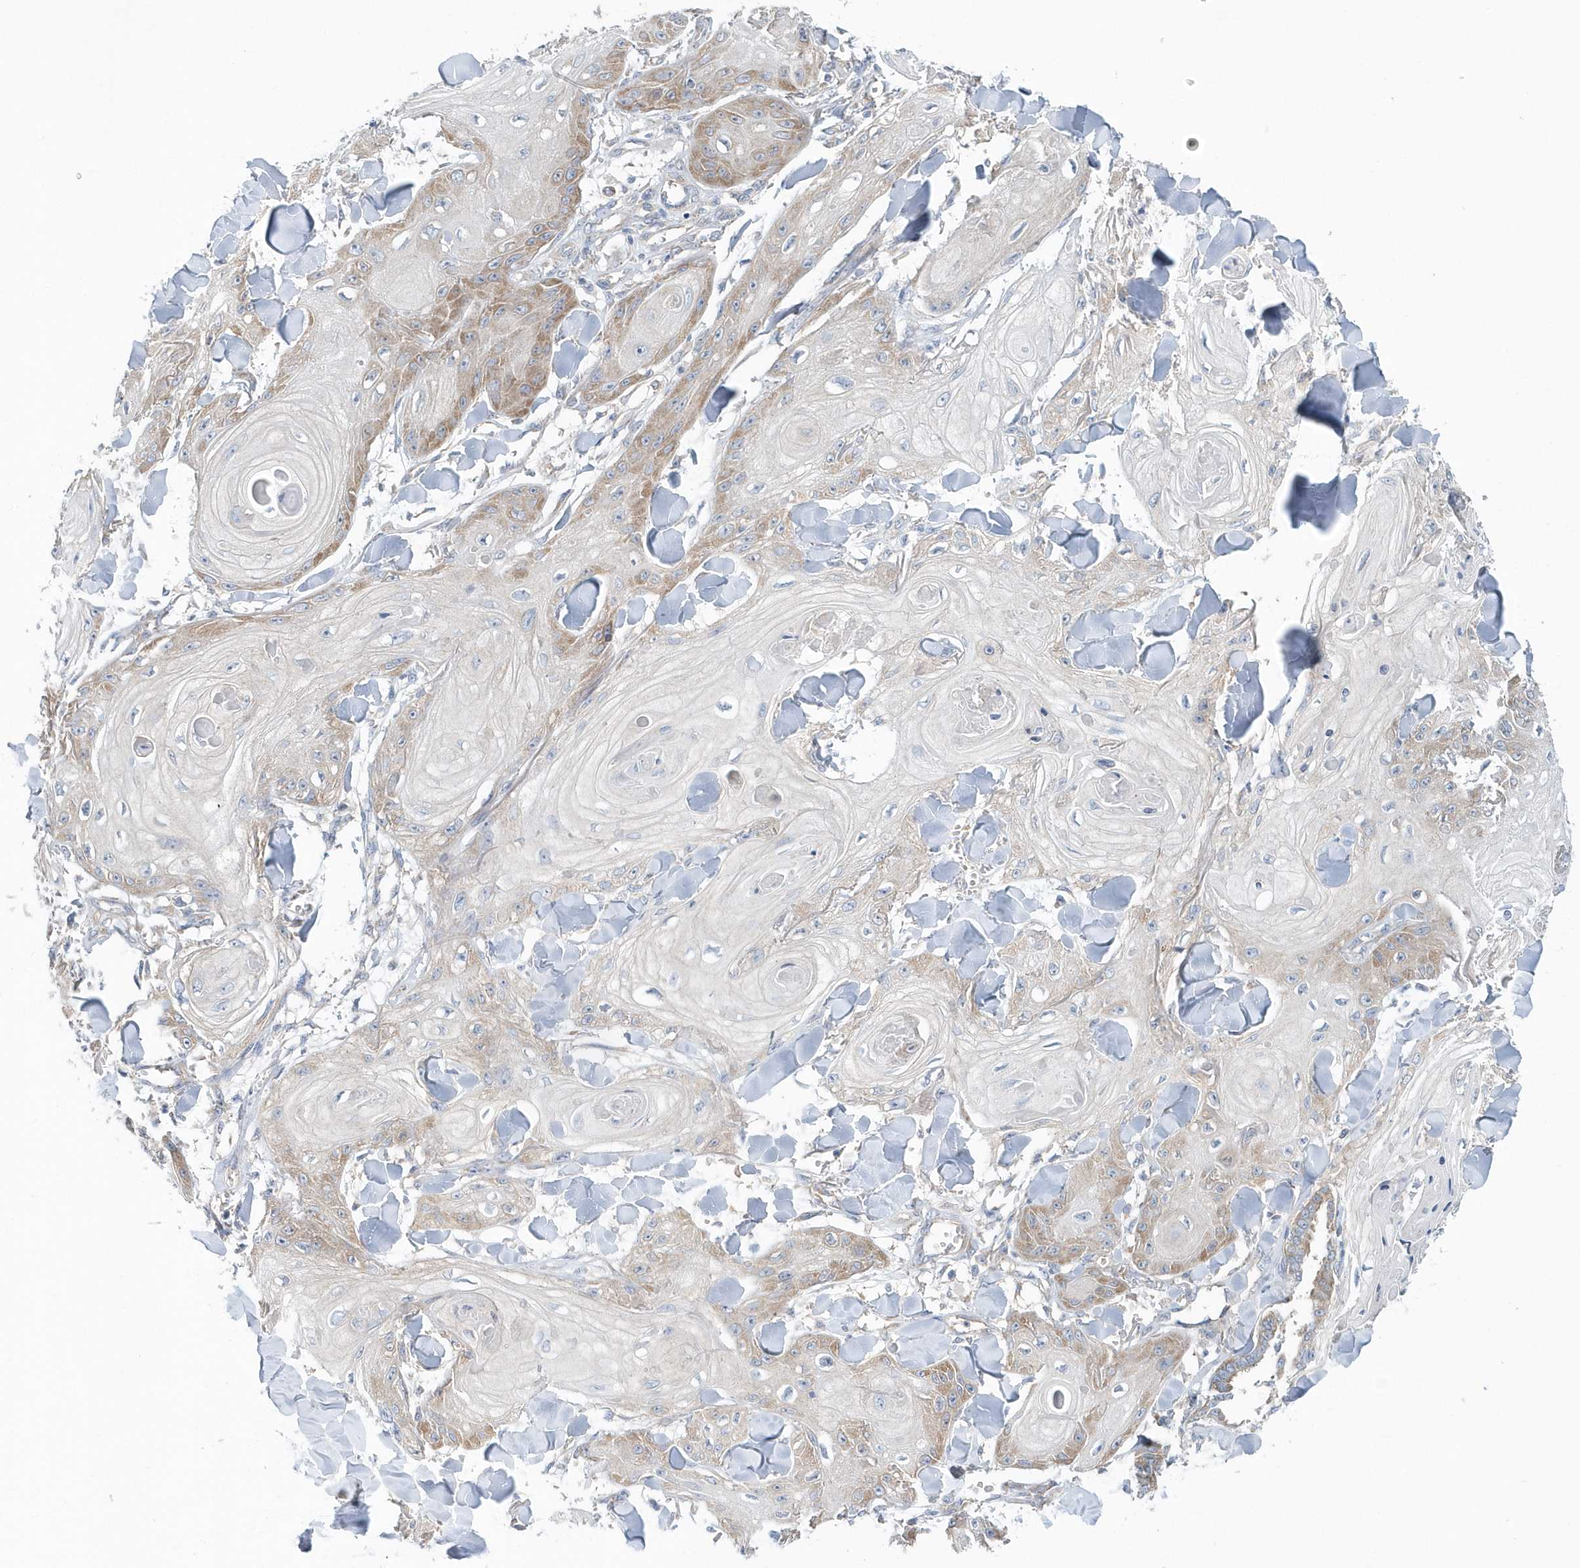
{"staining": {"intensity": "weak", "quantity": "<25%", "location": "cytoplasmic/membranous"}, "tissue": "skin cancer", "cell_type": "Tumor cells", "image_type": "cancer", "snomed": [{"axis": "morphology", "description": "Squamous cell carcinoma, NOS"}, {"axis": "topography", "description": "Skin"}], "caption": "Skin cancer was stained to show a protein in brown. There is no significant positivity in tumor cells.", "gene": "EIF3C", "patient": {"sex": "male", "age": 74}}